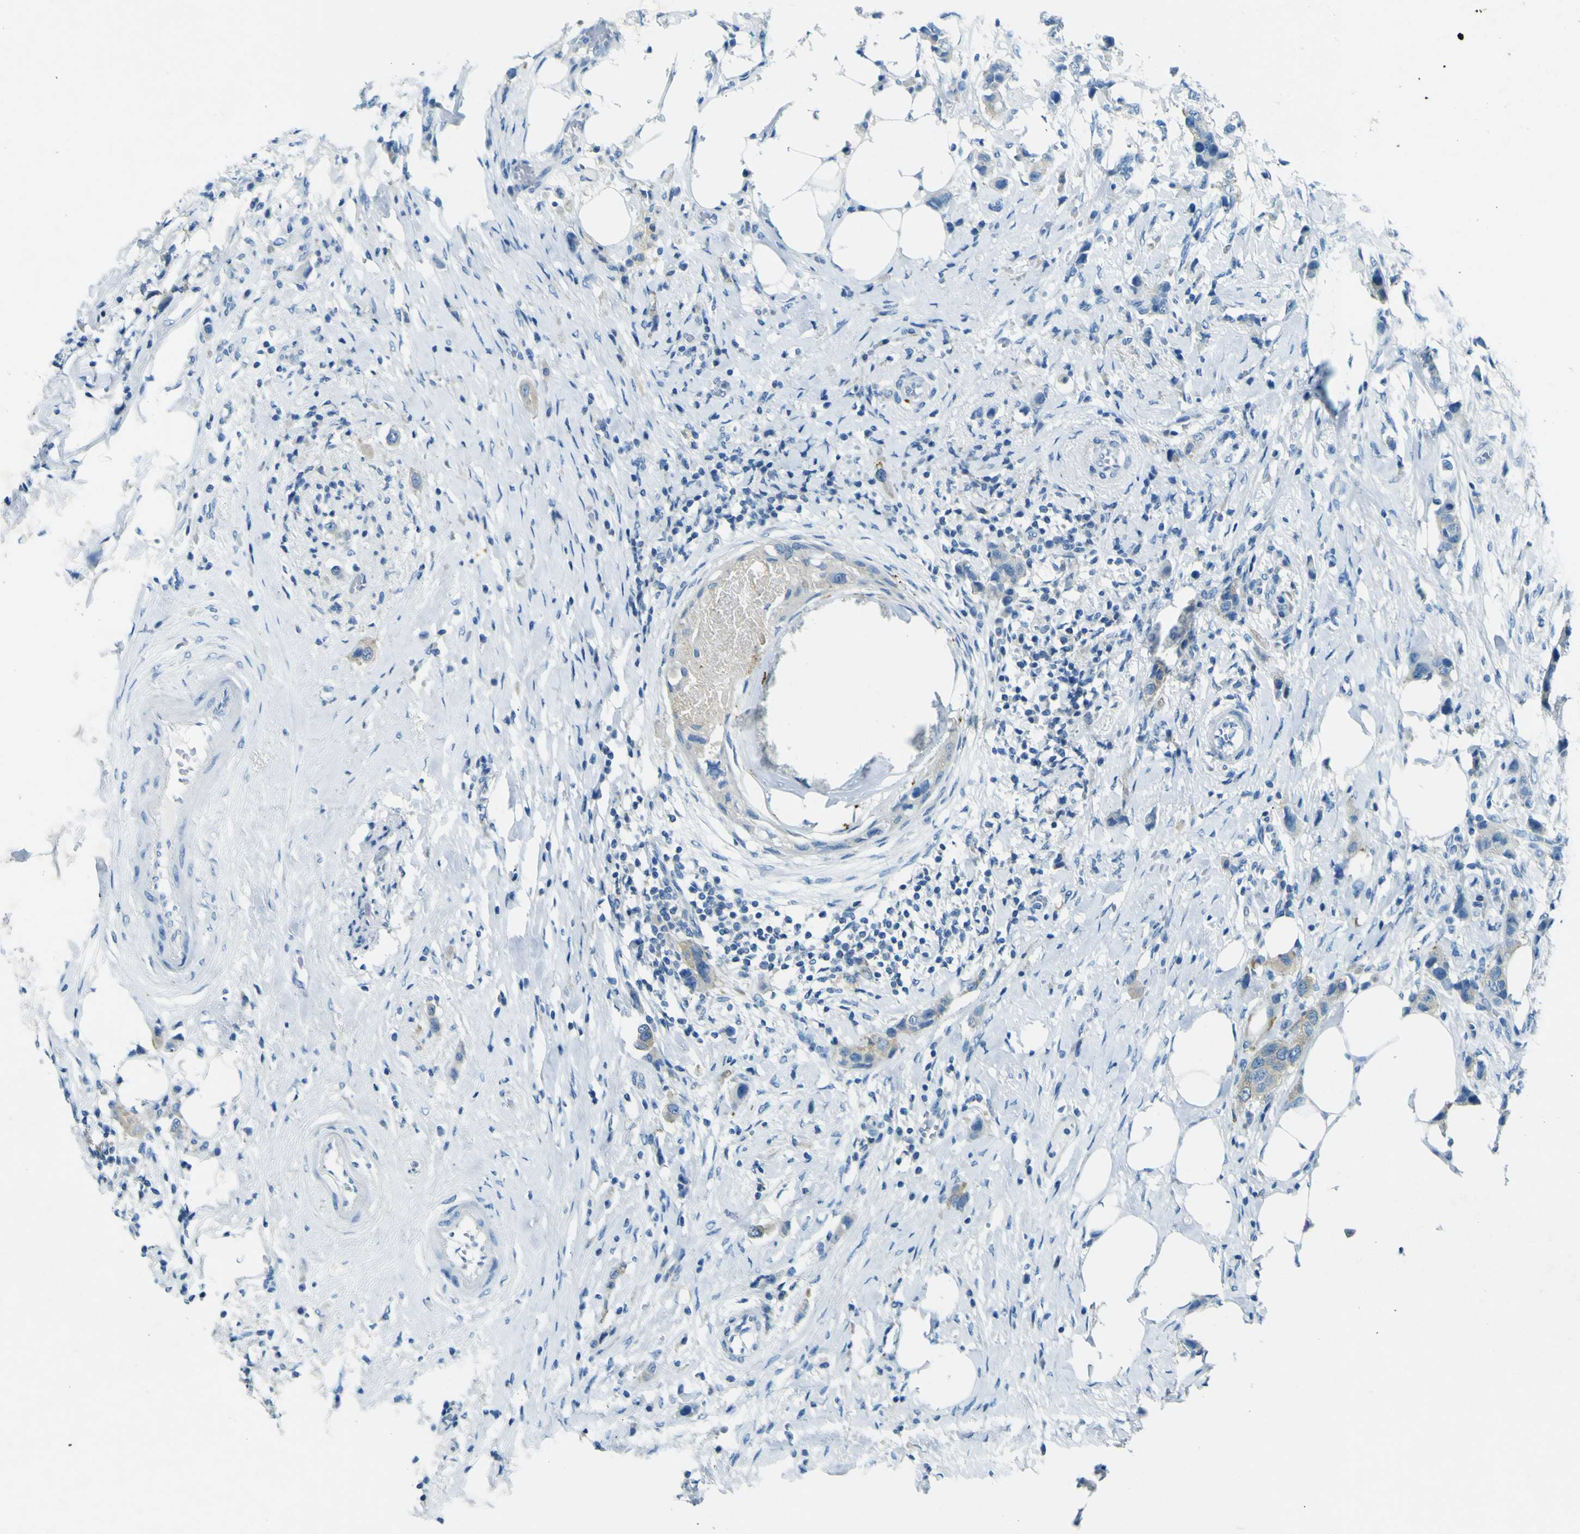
{"staining": {"intensity": "moderate", "quantity": "25%-75%", "location": "cytoplasmic/membranous"}, "tissue": "breast cancer", "cell_type": "Tumor cells", "image_type": "cancer", "snomed": [{"axis": "morphology", "description": "Normal tissue, NOS"}, {"axis": "morphology", "description": "Duct carcinoma"}, {"axis": "topography", "description": "Breast"}], "caption": "Tumor cells display medium levels of moderate cytoplasmic/membranous positivity in approximately 25%-75% of cells in breast infiltrating ductal carcinoma.", "gene": "SORCS1", "patient": {"sex": "female", "age": 50}}